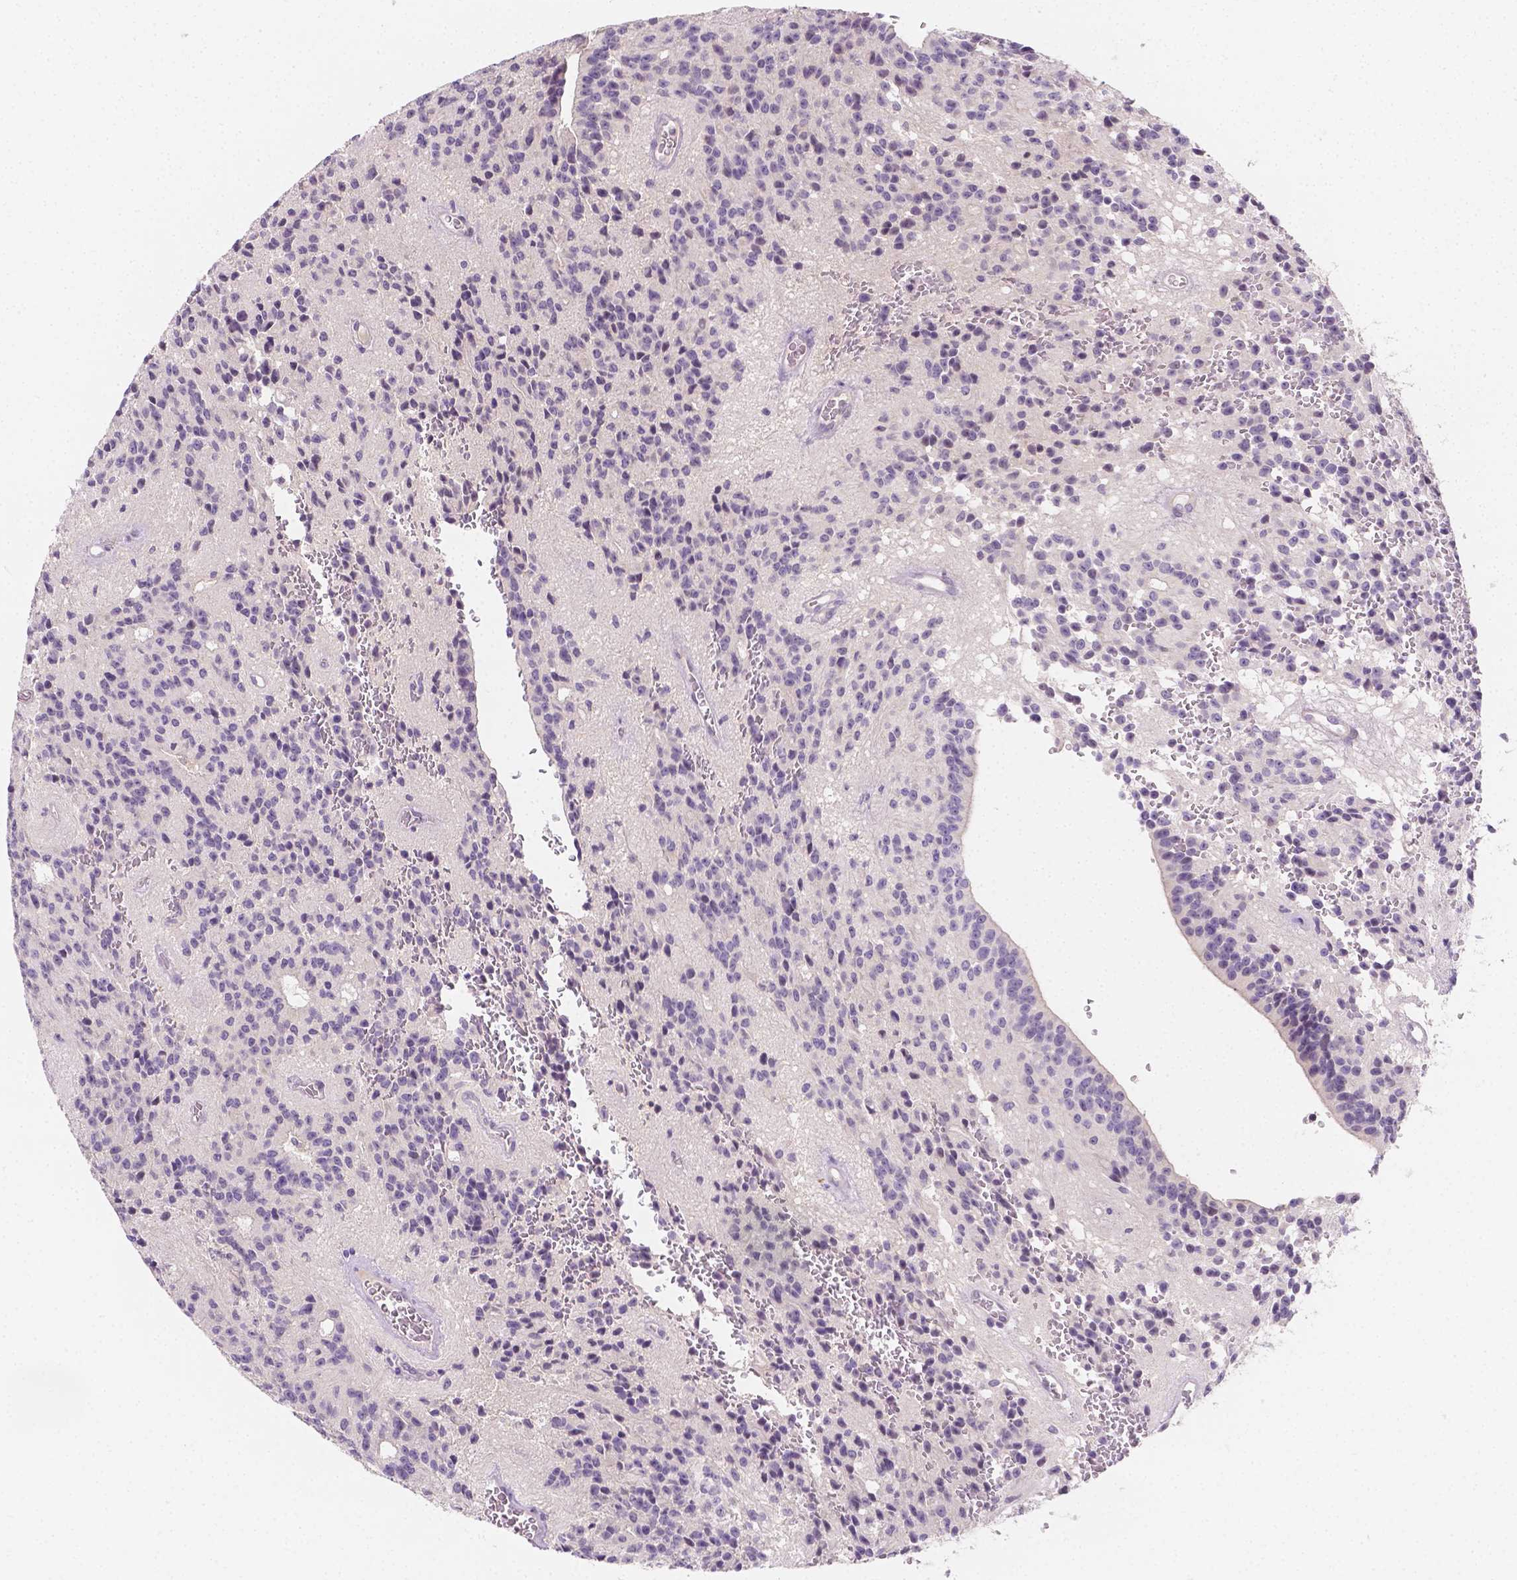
{"staining": {"intensity": "negative", "quantity": "none", "location": "none"}, "tissue": "glioma", "cell_type": "Tumor cells", "image_type": "cancer", "snomed": [{"axis": "morphology", "description": "Glioma, malignant, Low grade"}, {"axis": "topography", "description": "Brain"}], "caption": "The micrograph shows no significant positivity in tumor cells of malignant glioma (low-grade). (DAB immunohistochemistry (IHC) visualized using brightfield microscopy, high magnification).", "gene": "SGTB", "patient": {"sex": "male", "age": 31}}